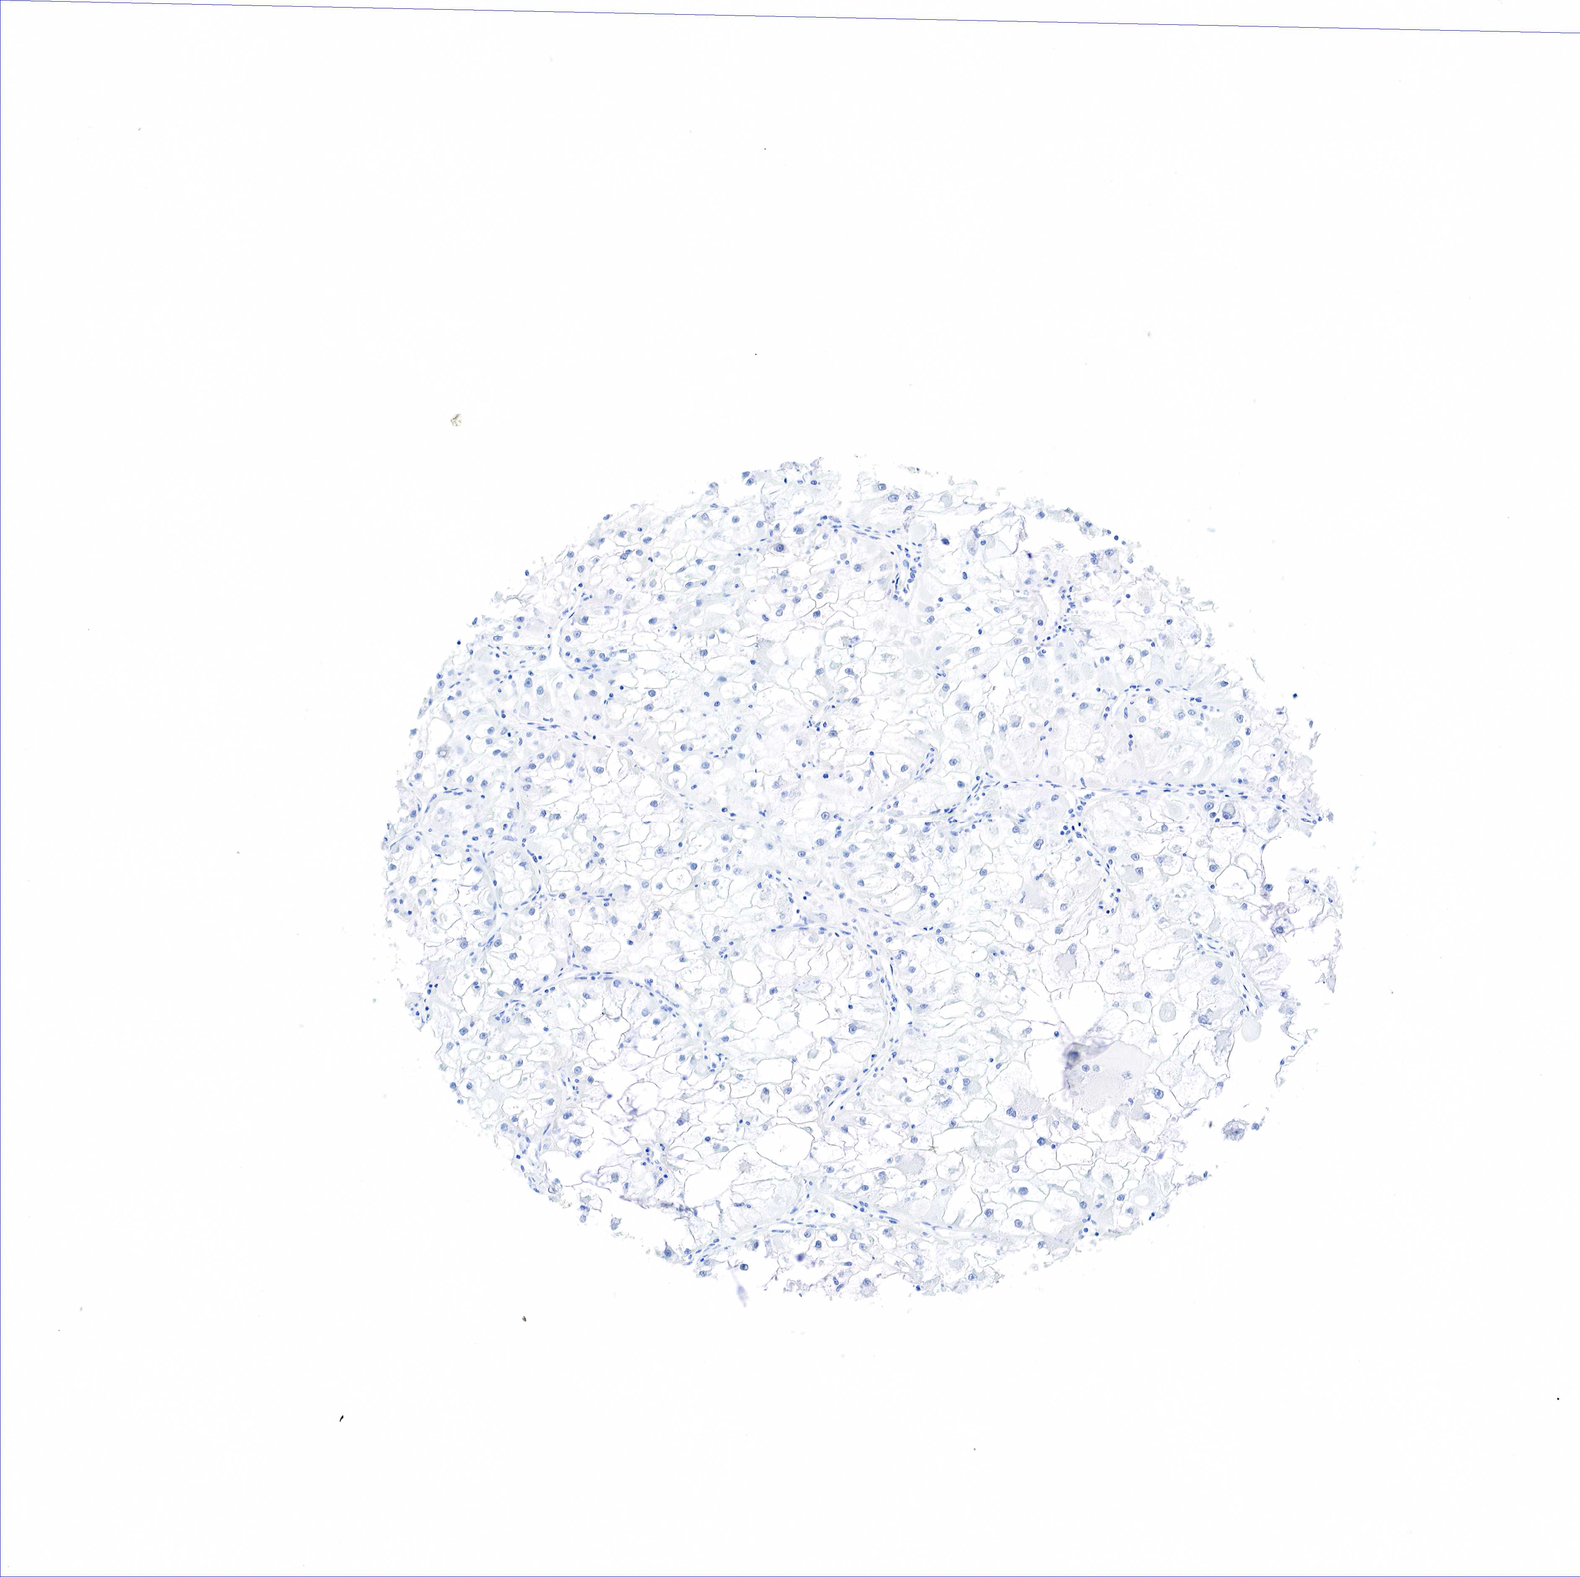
{"staining": {"intensity": "negative", "quantity": "none", "location": "none"}, "tissue": "renal cancer", "cell_type": "Tumor cells", "image_type": "cancer", "snomed": [{"axis": "morphology", "description": "Adenocarcinoma, NOS"}, {"axis": "topography", "description": "Kidney"}], "caption": "Protein analysis of renal cancer demonstrates no significant expression in tumor cells.", "gene": "KRT7", "patient": {"sex": "female", "age": 73}}